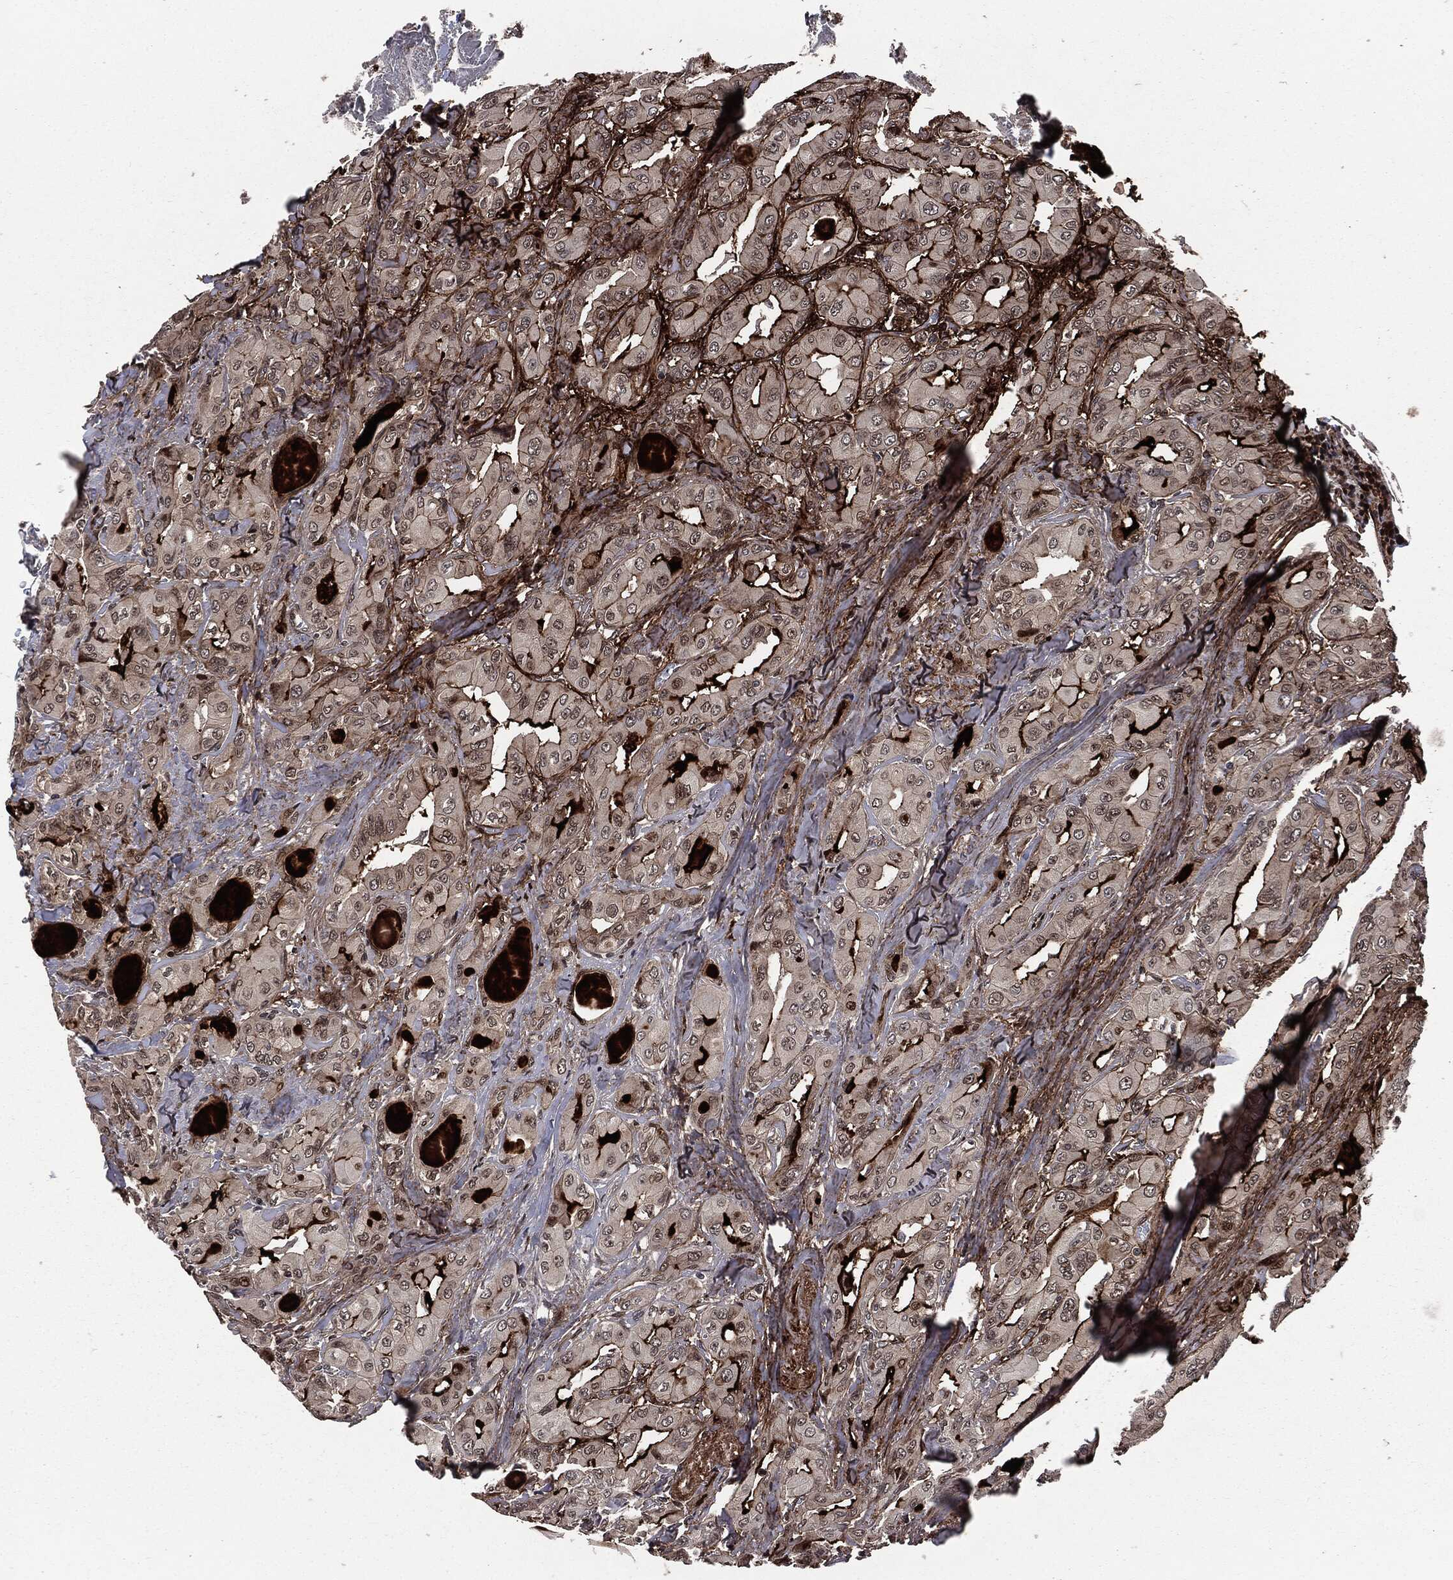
{"staining": {"intensity": "moderate", "quantity": "<25%", "location": "nuclear"}, "tissue": "thyroid cancer", "cell_type": "Tumor cells", "image_type": "cancer", "snomed": [{"axis": "morphology", "description": "Normal tissue, NOS"}, {"axis": "morphology", "description": "Papillary adenocarcinoma, NOS"}, {"axis": "topography", "description": "Thyroid gland"}], "caption": "Tumor cells show moderate nuclear positivity in about <25% of cells in thyroid cancer (papillary adenocarcinoma).", "gene": "SMAD4", "patient": {"sex": "female", "age": 66}}